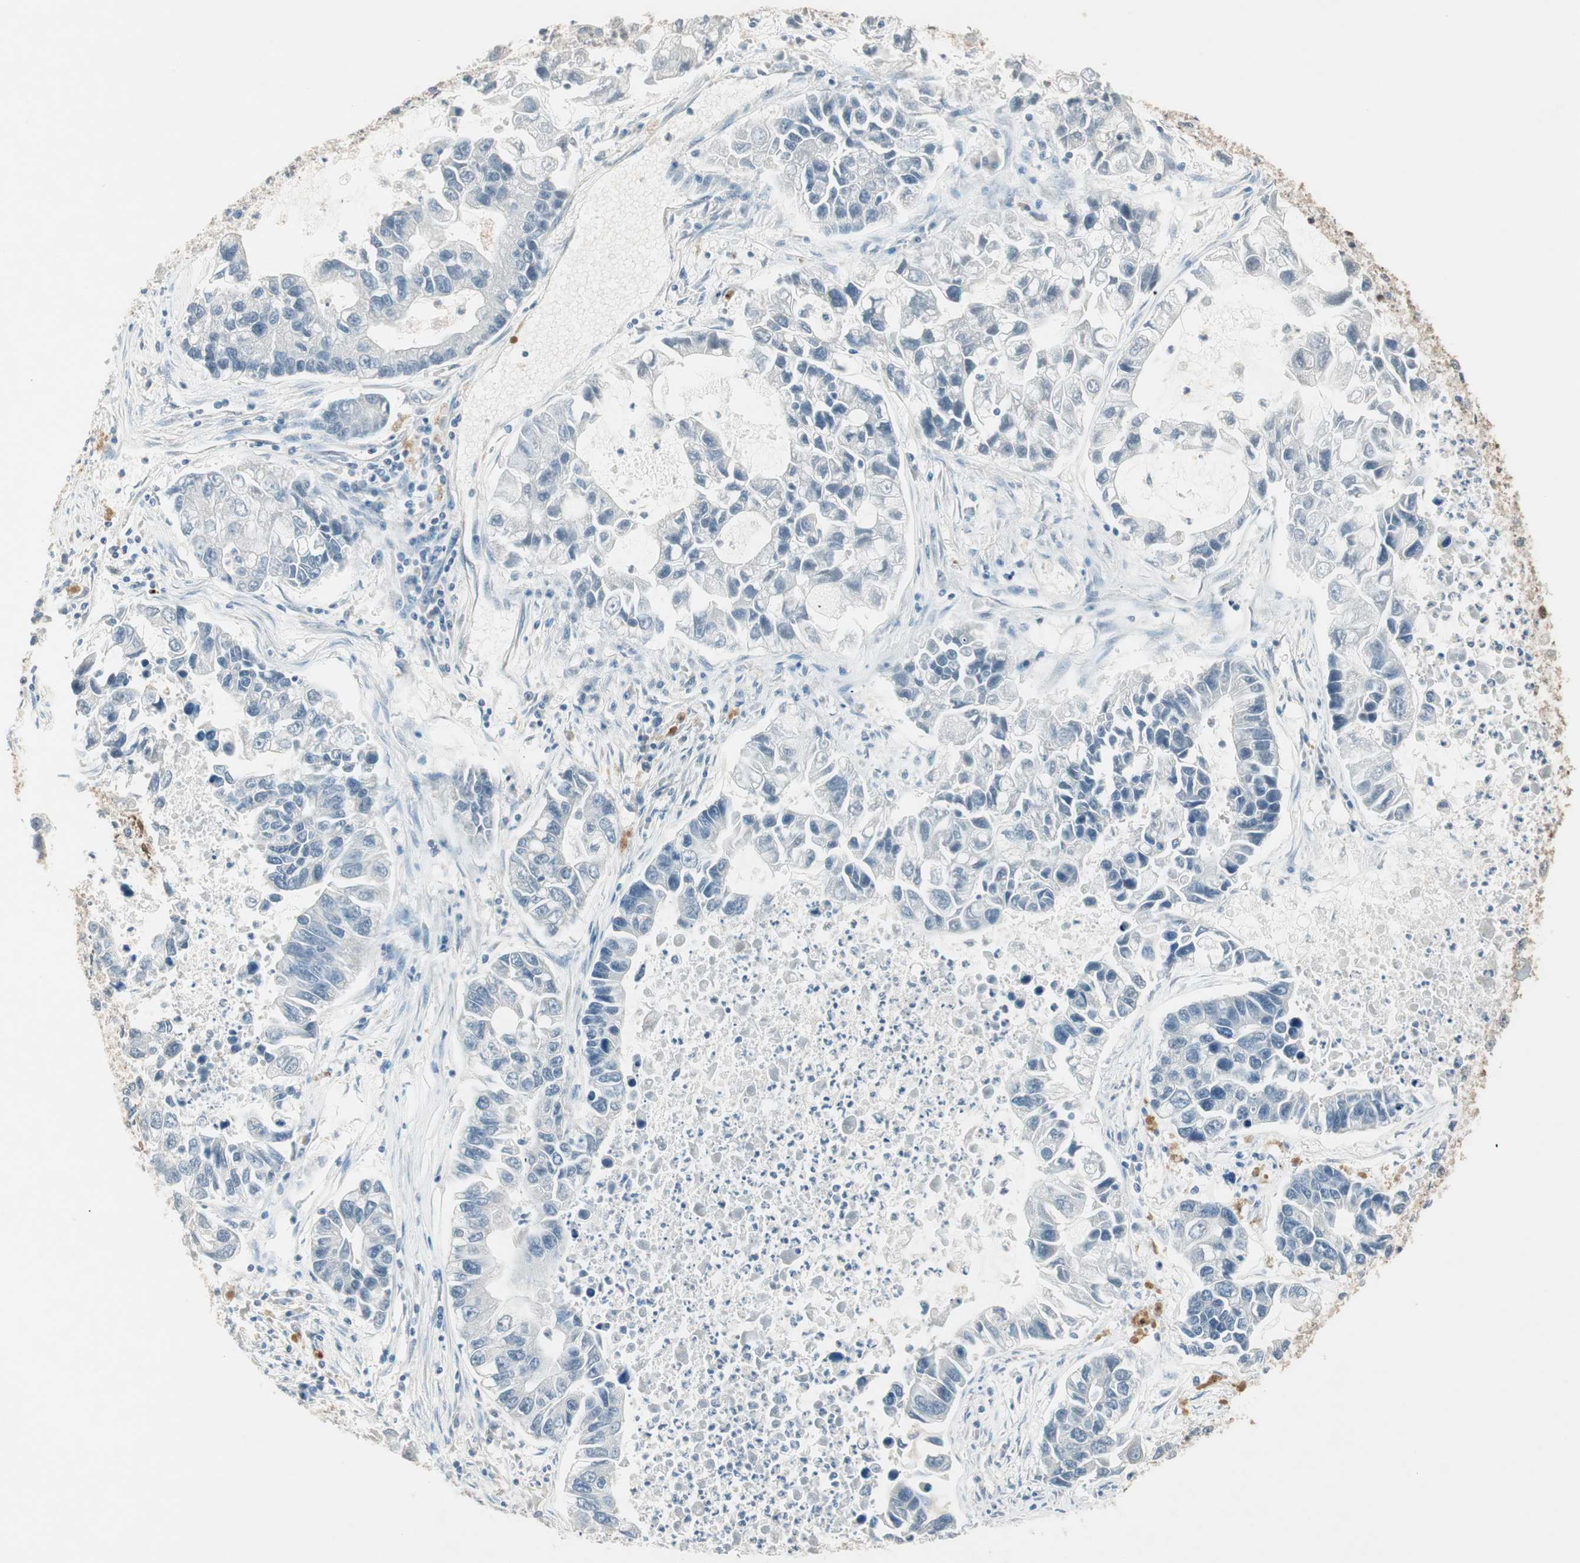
{"staining": {"intensity": "negative", "quantity": "none", "location": "none"}, "tissue": "lung cancer", "cell_type": "Tumor cells", "image_type": "cancer", "snomed": [{"axis": "morphology", "description": "Adenocarcinoma, NOS"}, {"axis": "topography", "description": "Lung"}], "caption": "IHC micrograph of human lung adenocarcinoma stained for a protein (brown), which shows no expression in tumor cells.", "gene": "USP5", "patient": {"sex": "female", "age": 51}}